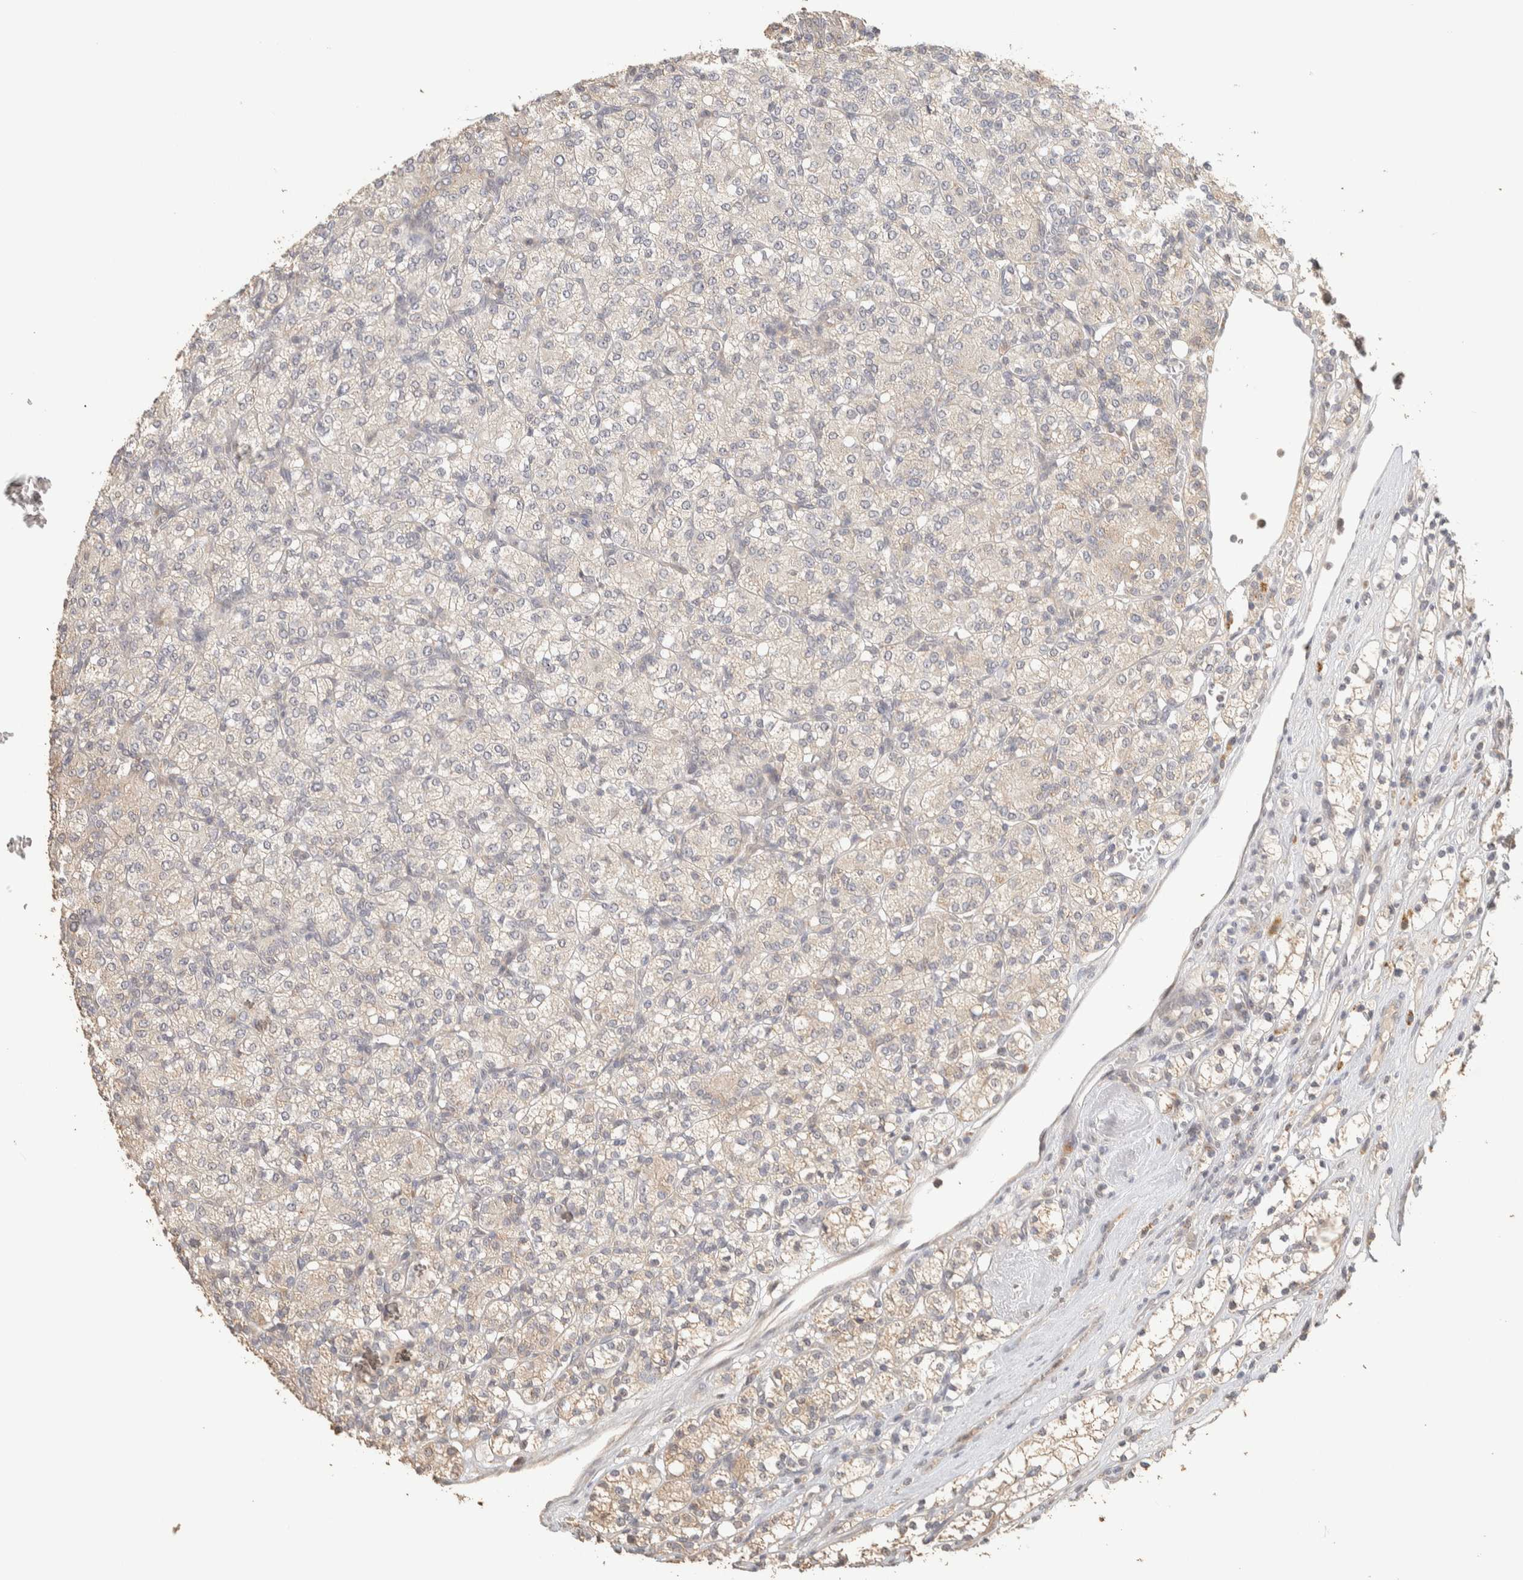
{"staining": {"intensity": "negative", "quantity": "none", "location": "none"}, "tissue": "renal cancer", "cell_type": "Tumor cells", "image_type": "cancer", "snomed": [{"axis": "morphology", "description": "Adenocarcinoma, NOS"}, {"axis": "topography", "description": "Kidney"}], "caption": "Adenocarcinoma (renal) stained for a protein using IHC displays no staining tumor cells.", "gene": "ITPA", "patient": {"sex": "male", "age": 77}}